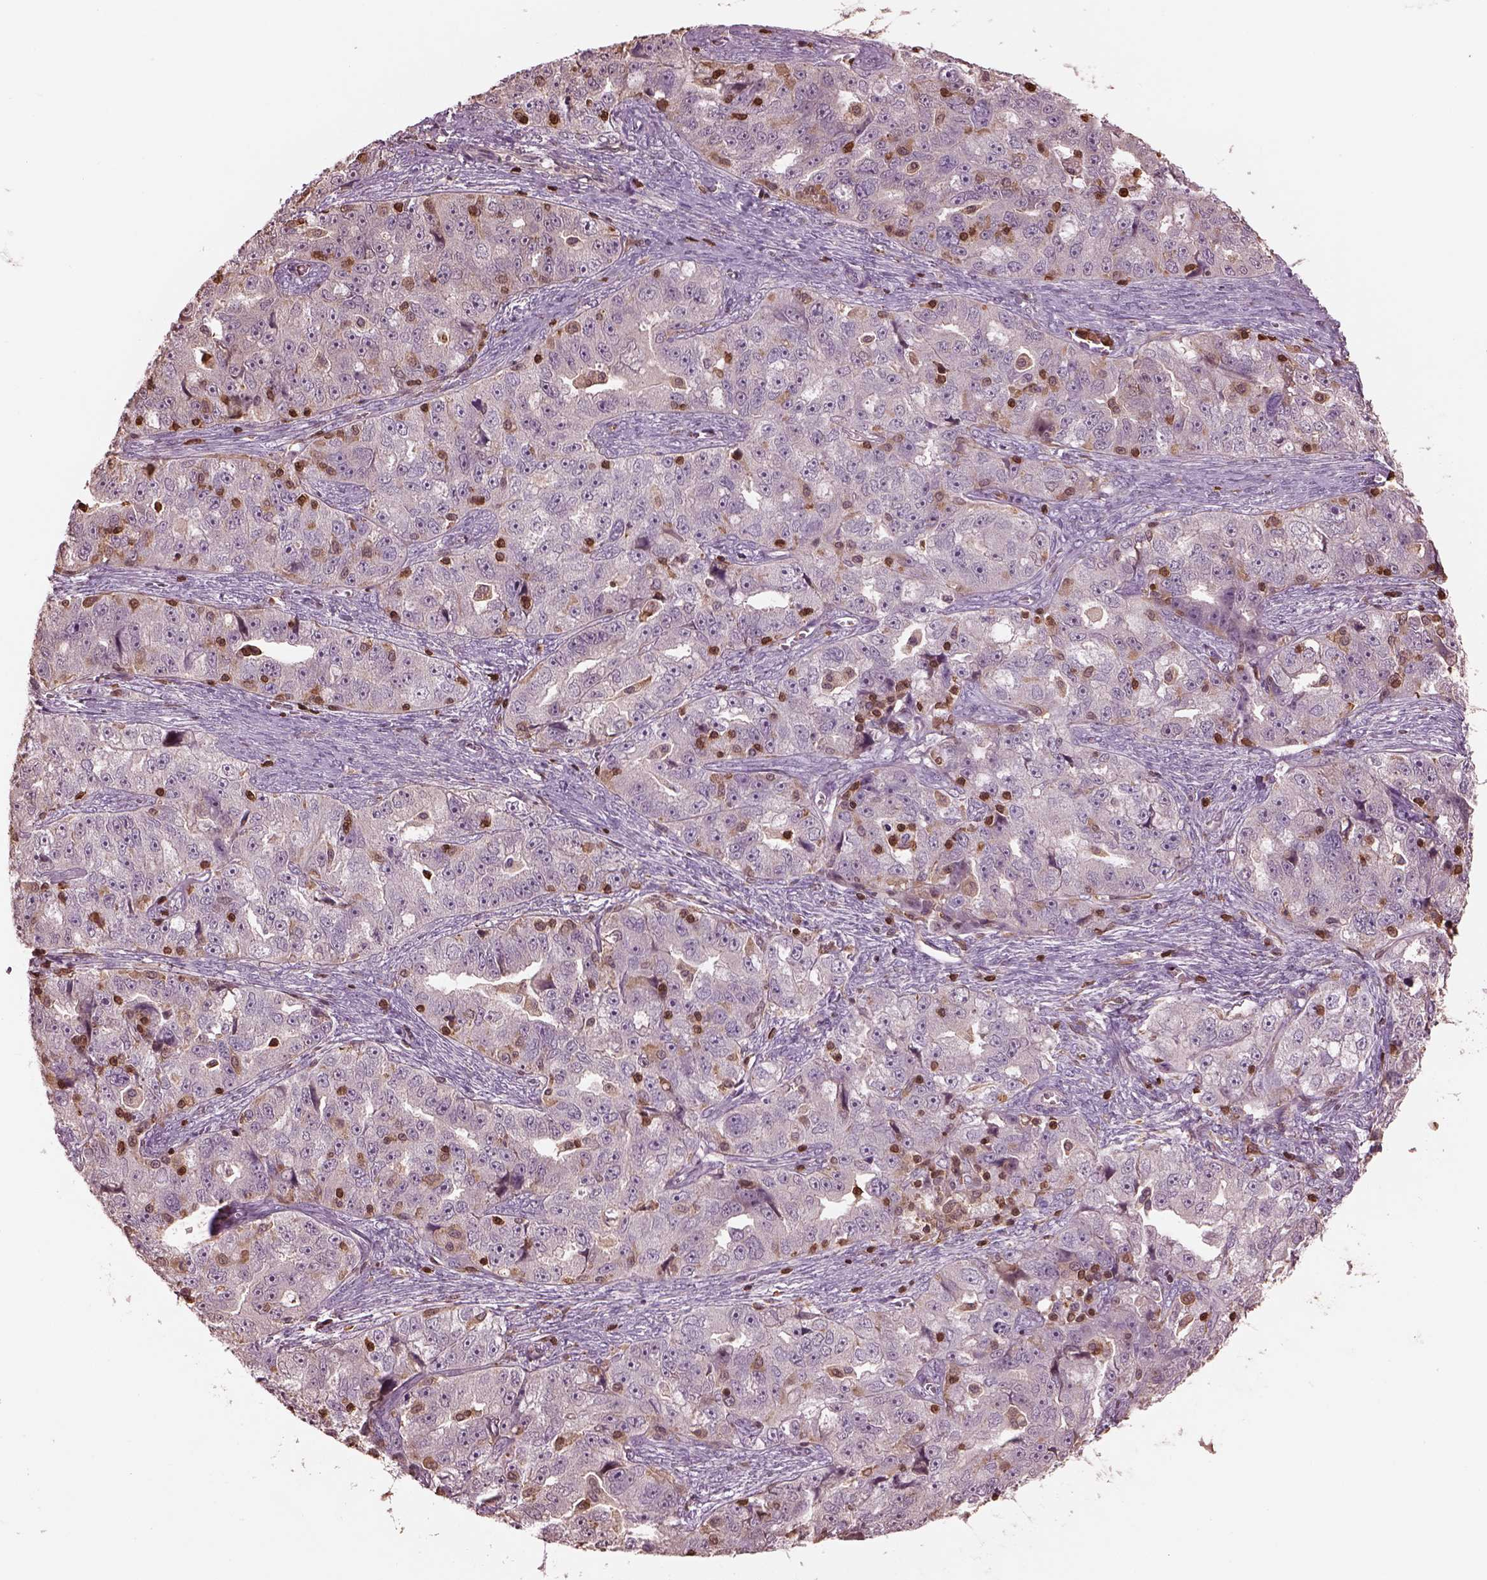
{"staining": {"intensity": "weak", "quantity": ">75%", "location": "cytoplasmic/membranous"}, "tissue": "ovarian cancer", "cell_type": "Tumor cells", "image_type": "cancer", "snomed": [{"axis": "morphology", "description": "Cystadenocarcinoma, serous, NOS"}, {"axis": "topography", "description": "Ovary"}], "caption": "An immunohistochemistry (IHC) micrograph of neoplastic tissue is shown. Protein staining in brown highlights weak cytoplasmic/membranous positivity in ovarian cancer (serous cystadenocarcinoma) within tumor cells. Using DAB (3,3'-diaminobenzidine) (brown) and hematoxylin (blue) stains, captured at high magnification using brightfield microscopy.", "gene": "IL31RA", "patient": {"sex": "female", "age": 51}}